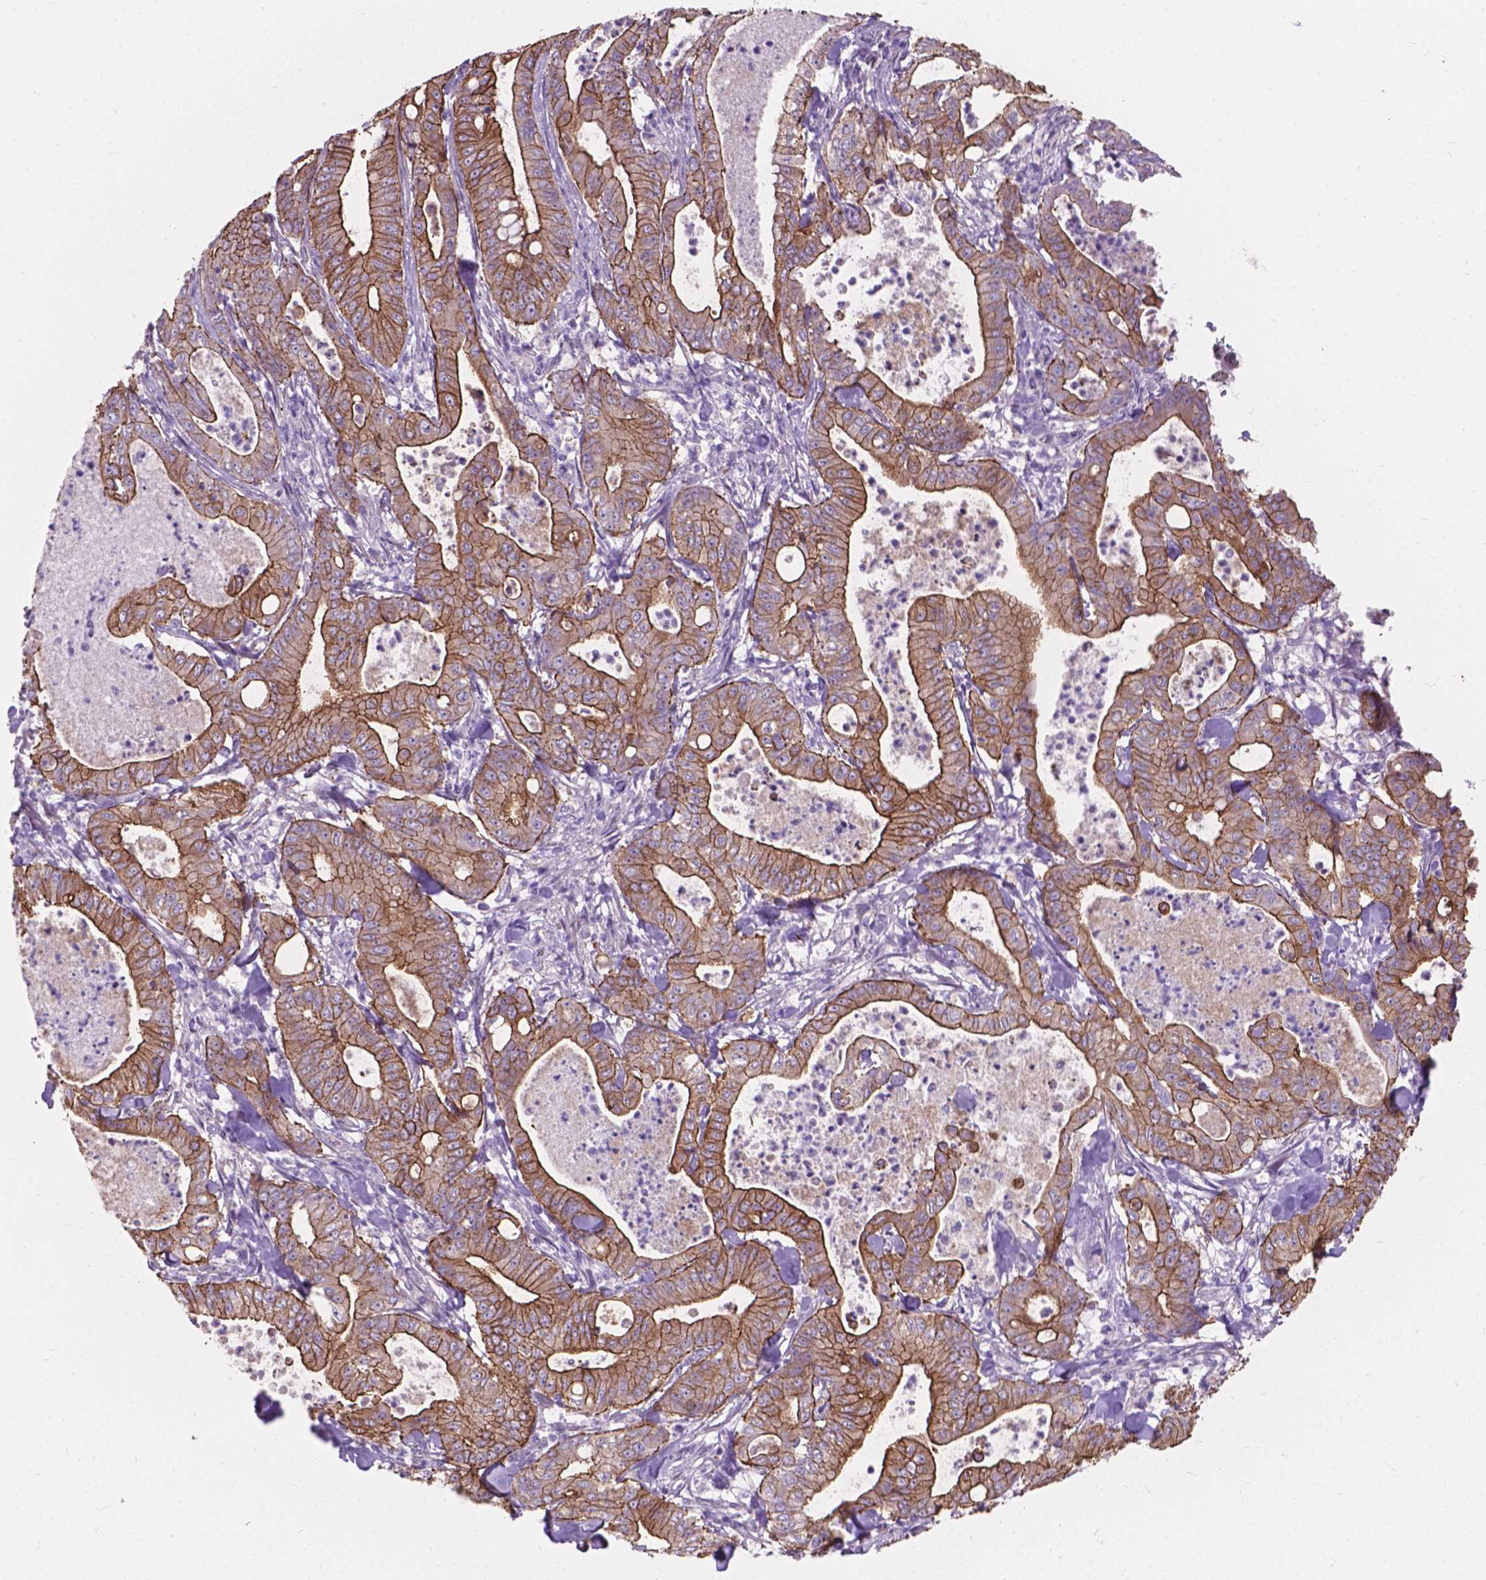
{"staining": {"intensity": "moderate", "quantity": ">75%", "location": "cytoplasmic/membranous"}, "tissue": "pancreatic cancer", "cell_type": "Tumor cells", "image_type": "cancer", "snomed": [{"axis": "morphology", "description": "Adenocarcinoma, NOS"}, {"axis": "topography", "description": "Pancreas"}], "caption": "Pancreatic cancer (adenocarcinoma) stained with a brown dye reveals moderate cytoplasmic/membranous positive staining in about >75% of tumor cells.", "gene": "MYH14", "patient": {"sex": "male", "age": 71}}